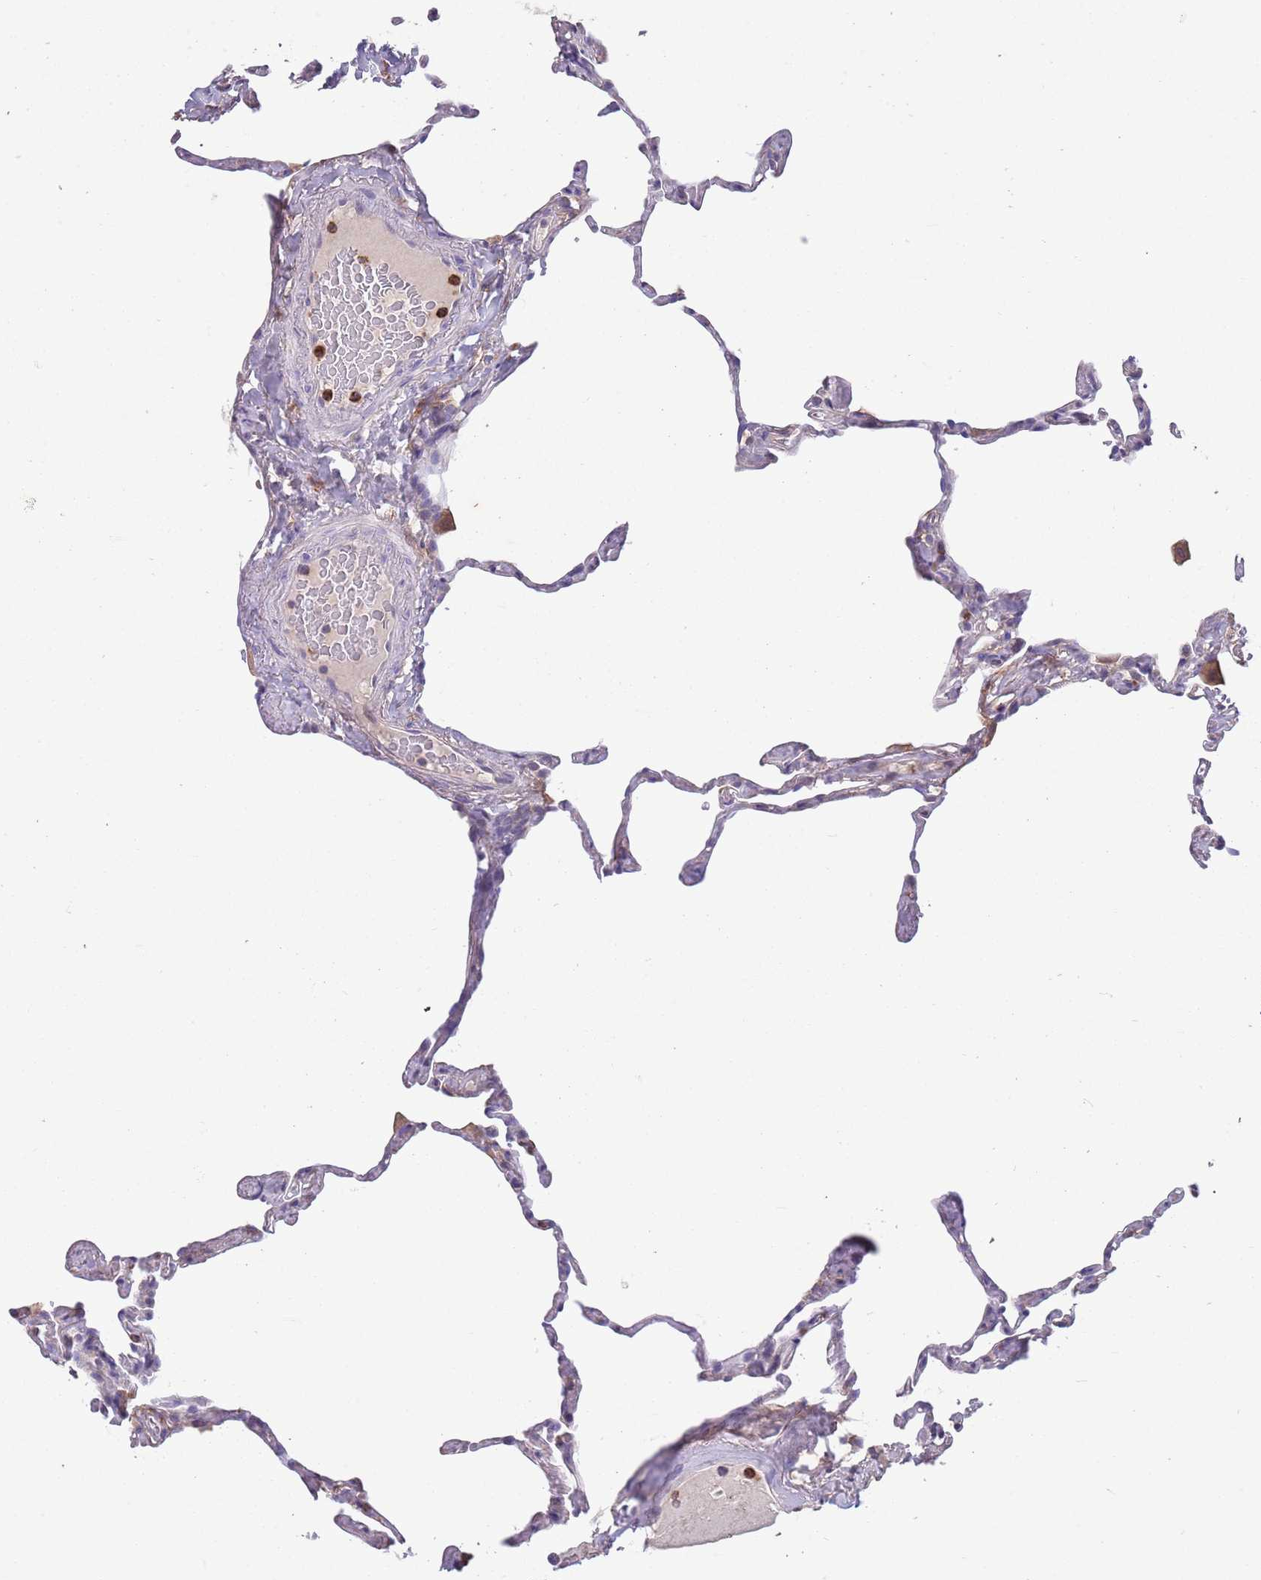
{"staining": {"intensity": "negative", "quantity": "none", "location": "none"}, "tissue": "lung", "cell_type": "Alveolar cells", "image_type": "normal", "snomed": [{"axis": "morphology", "description": "Normal tissue, NOS"}, {"axis": "topography", "description": "Lung"}], "caption": "The image displays no staining of alveolar cells in normal lung. (Stains: DAB immunohistochemistry with hematoxylin counter stain, Microscopy: brightfield microscopy at high magnification).", "gene": "DDT", "patient": {"sex": "male", "age": 65}}